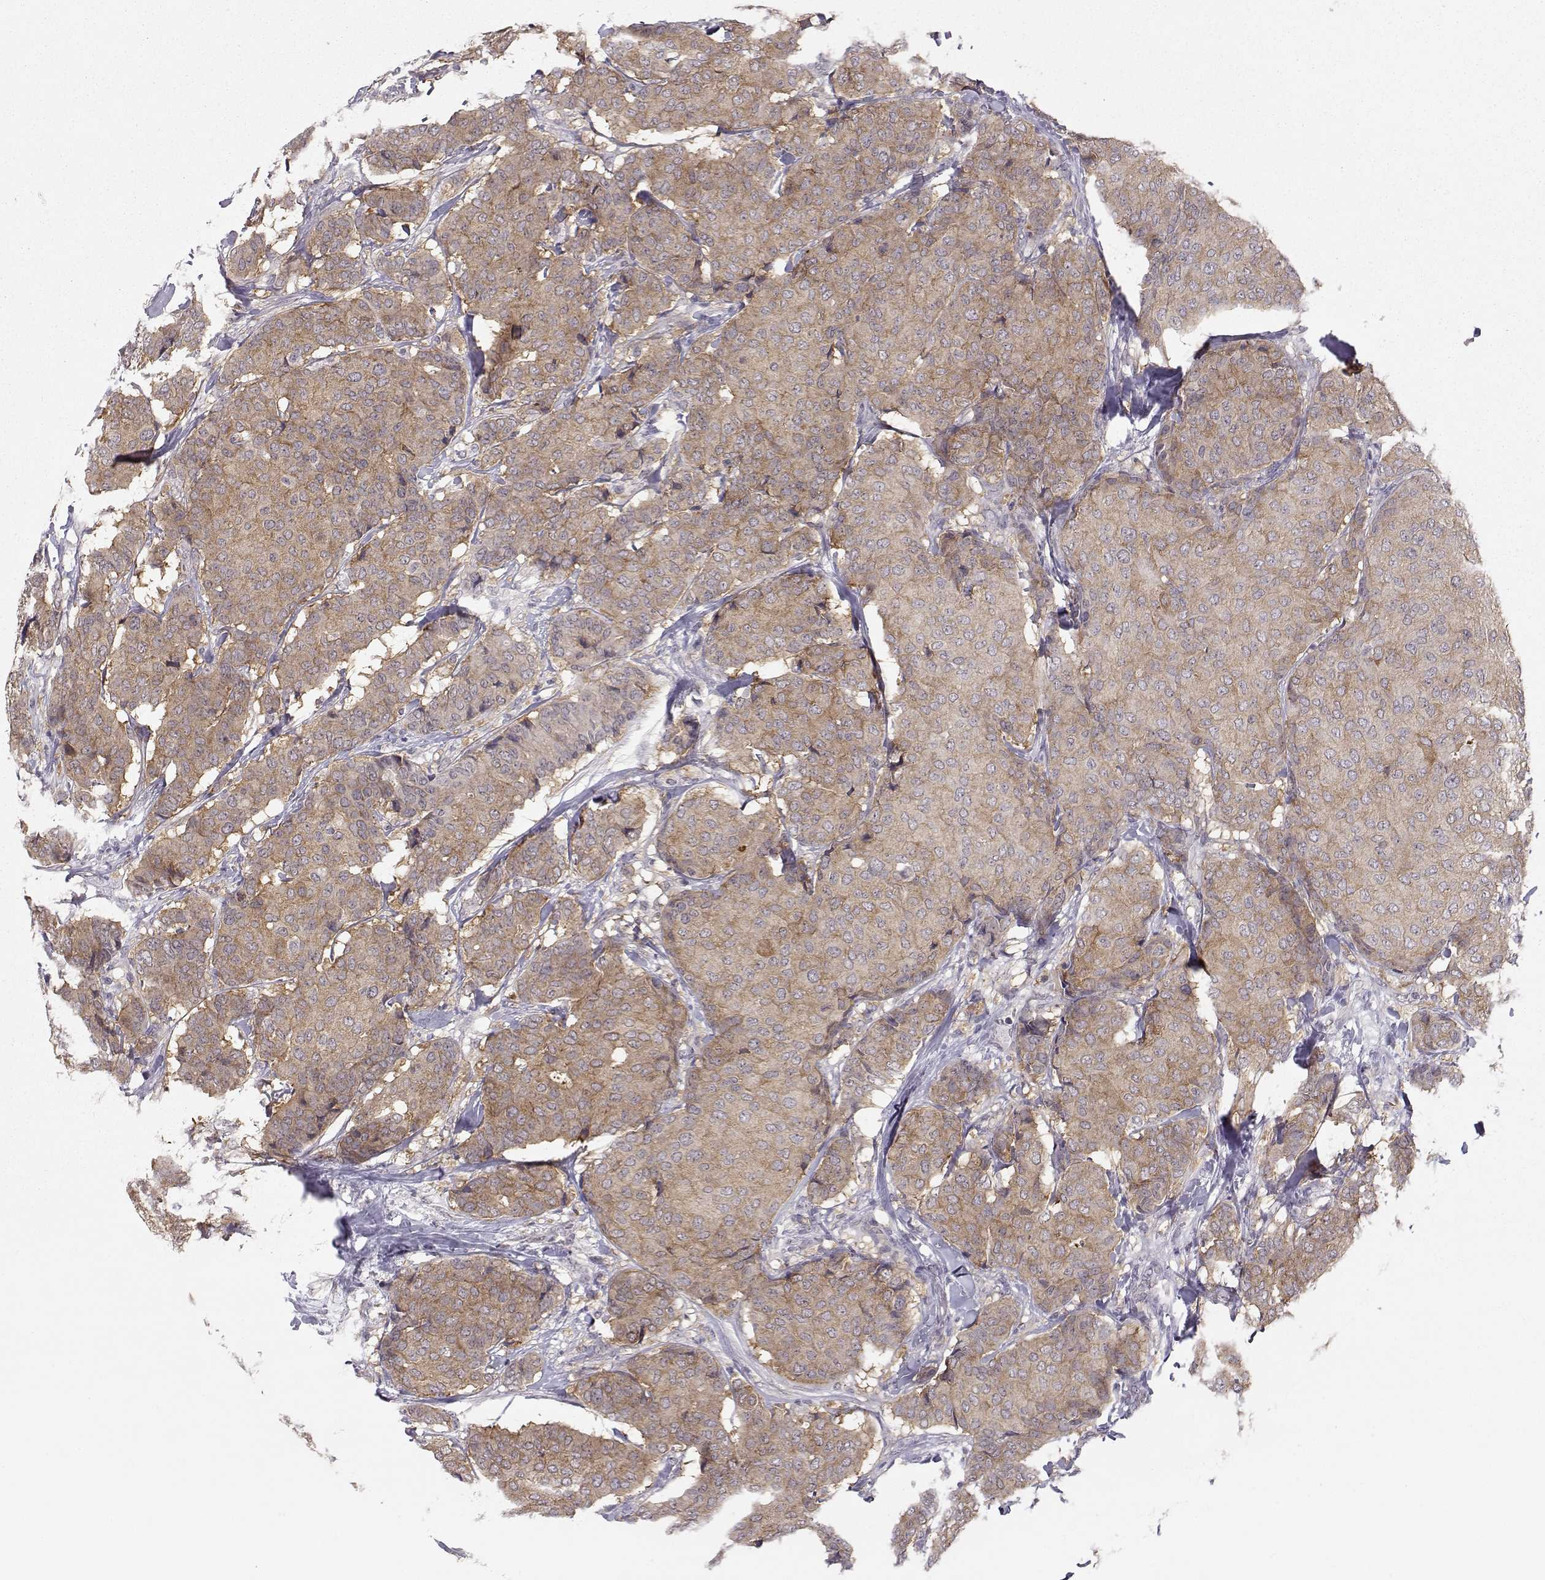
{"staining": {"intensity": "moderate", "quantity": ">75%", "location": "cytoplasmic/membranous"}, "tissue": "breast cancer", "cell_type": "Tumor cells", "image_type": "cancer", "snomed": [{"axis": "morphology", "description": "Duct carcinoma"}, {"axis": "topography", "description": "Breast"}], "caption": "Brown immunohistochemical staining in human breast cancer displays moderate cytoplasmic/membranous staining in about >75% of tumor cells. (DAB (3,3'-diaminobenzidine) = brown stain, brightfield microscopy at high magnification).", "gene": "KIF13B", "patient": {"sex": "female", "age": 75}}